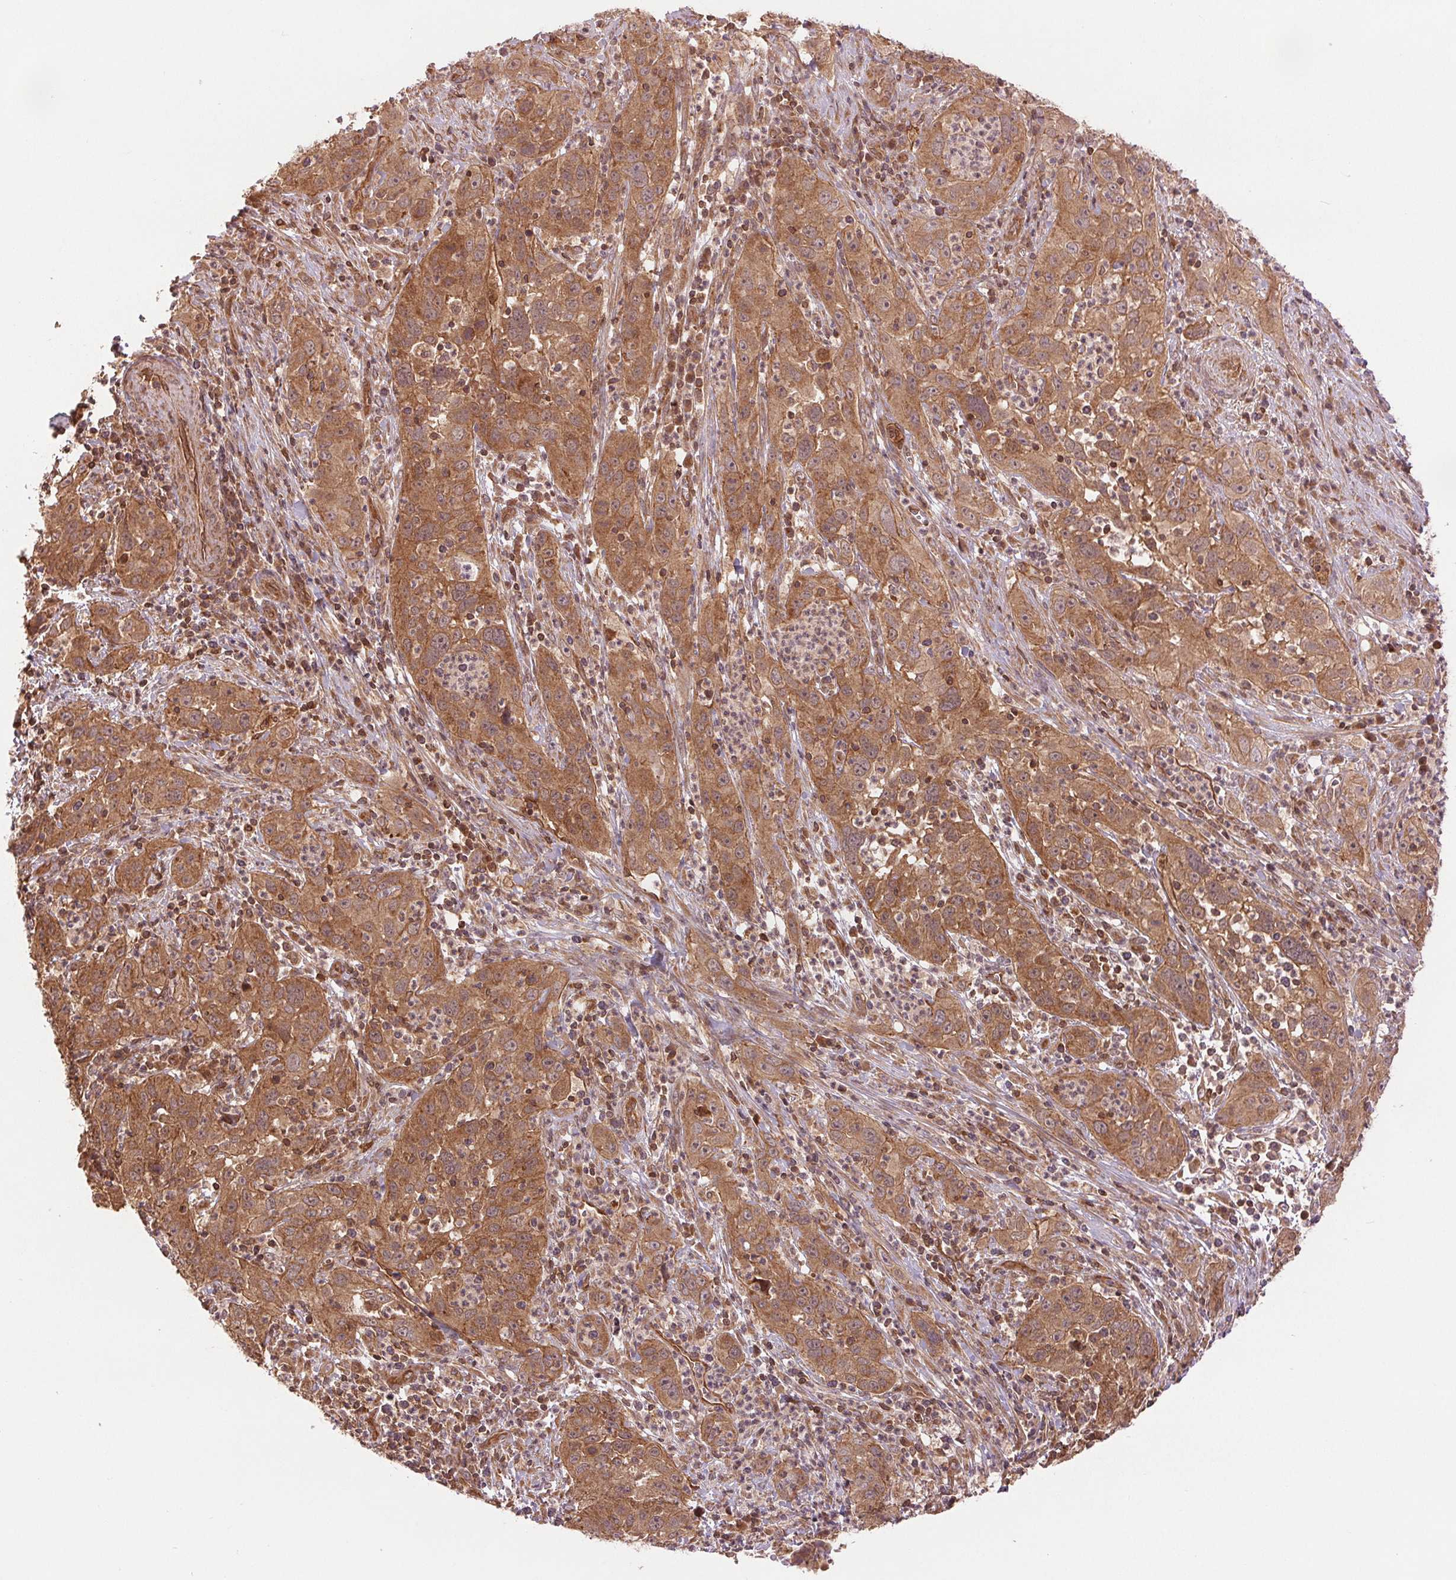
{"staining": {"intensity": "moderate", "quantity": ">75%", "location": "cytoplasmic/membranous"}, "tissue": "cervical cancer", "cell_type": "Tumor cells", "image_type": "cancer", "snomed": [{"axis": "morphology", "description": "Squamous cell carcinoma, NOS"}, {"axis": "topography", "description": "Cervix"}], "caption": "Cervical squamous cell carcinoma was stained to show a protein in brown. There is medium levels of moderate cytoplasmic/membranous staining in approximately >75% of tumor cells. Using DAB (brown) and hematoxylin (blue) stains, captured at high magnification using brightfield microscopy.", "gene": "STARD7", "patient": {"sex": "female", "age": 32}}